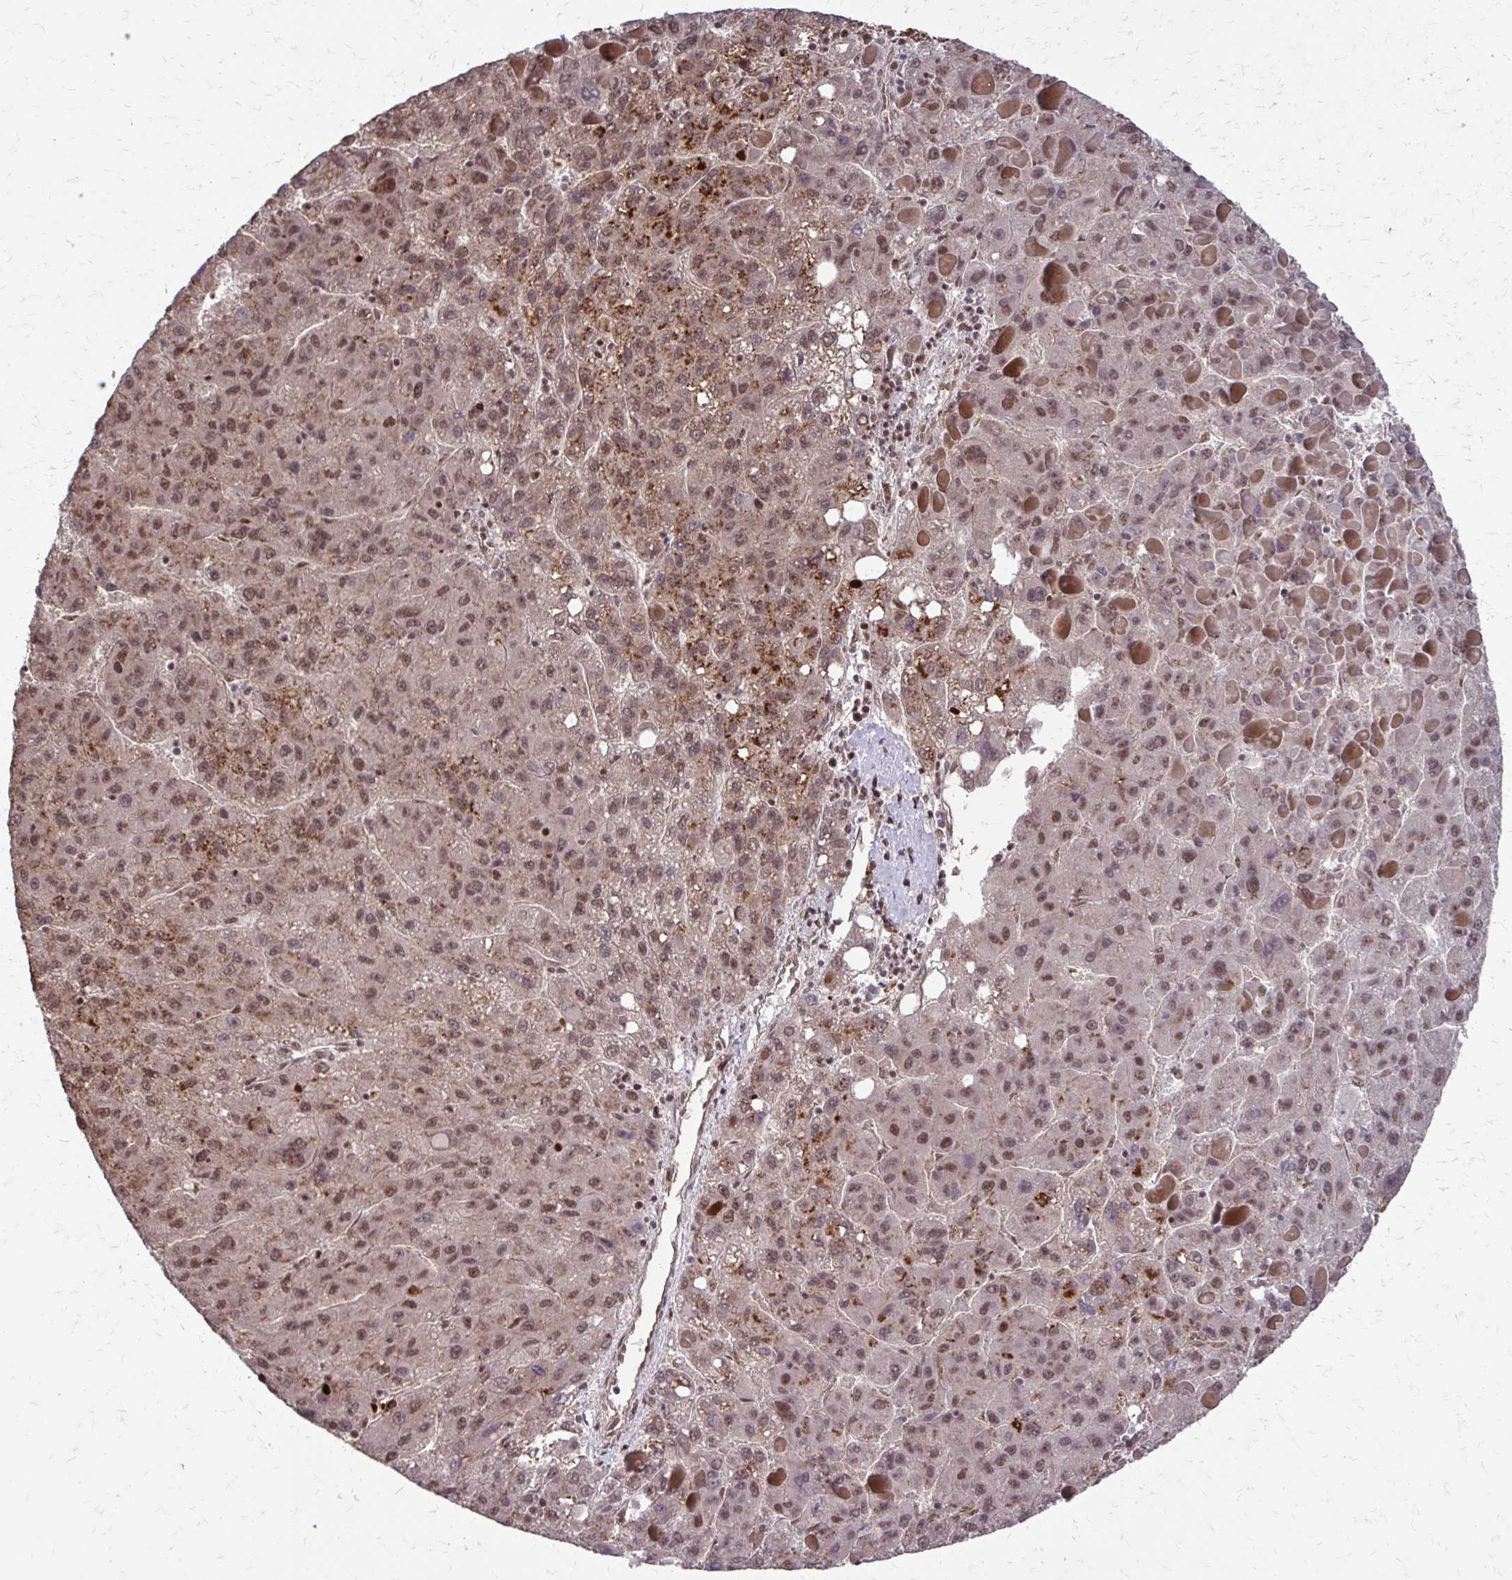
{"staining": {"intensity": "moderate", "quantity": ">75%", "location": "nuclear"}, "tissue": "liver cancer", "cell_type": "Tumor cells", "image_type": "cancer", "snomed": [{"axis": "morphology", "description": "Carcinoma, Hepatocellular, NOS"}, {"axis": "topography", "description": "Liver"}], "caption": "This histopathology image demonstrates immunohistochemistry (IHC) staining of human liver cancer, with medium moderate nuclear staining in approximately >75% of tumor cells.", "gene": "SS18", "patient": {"sex": "female", "age": 82}}